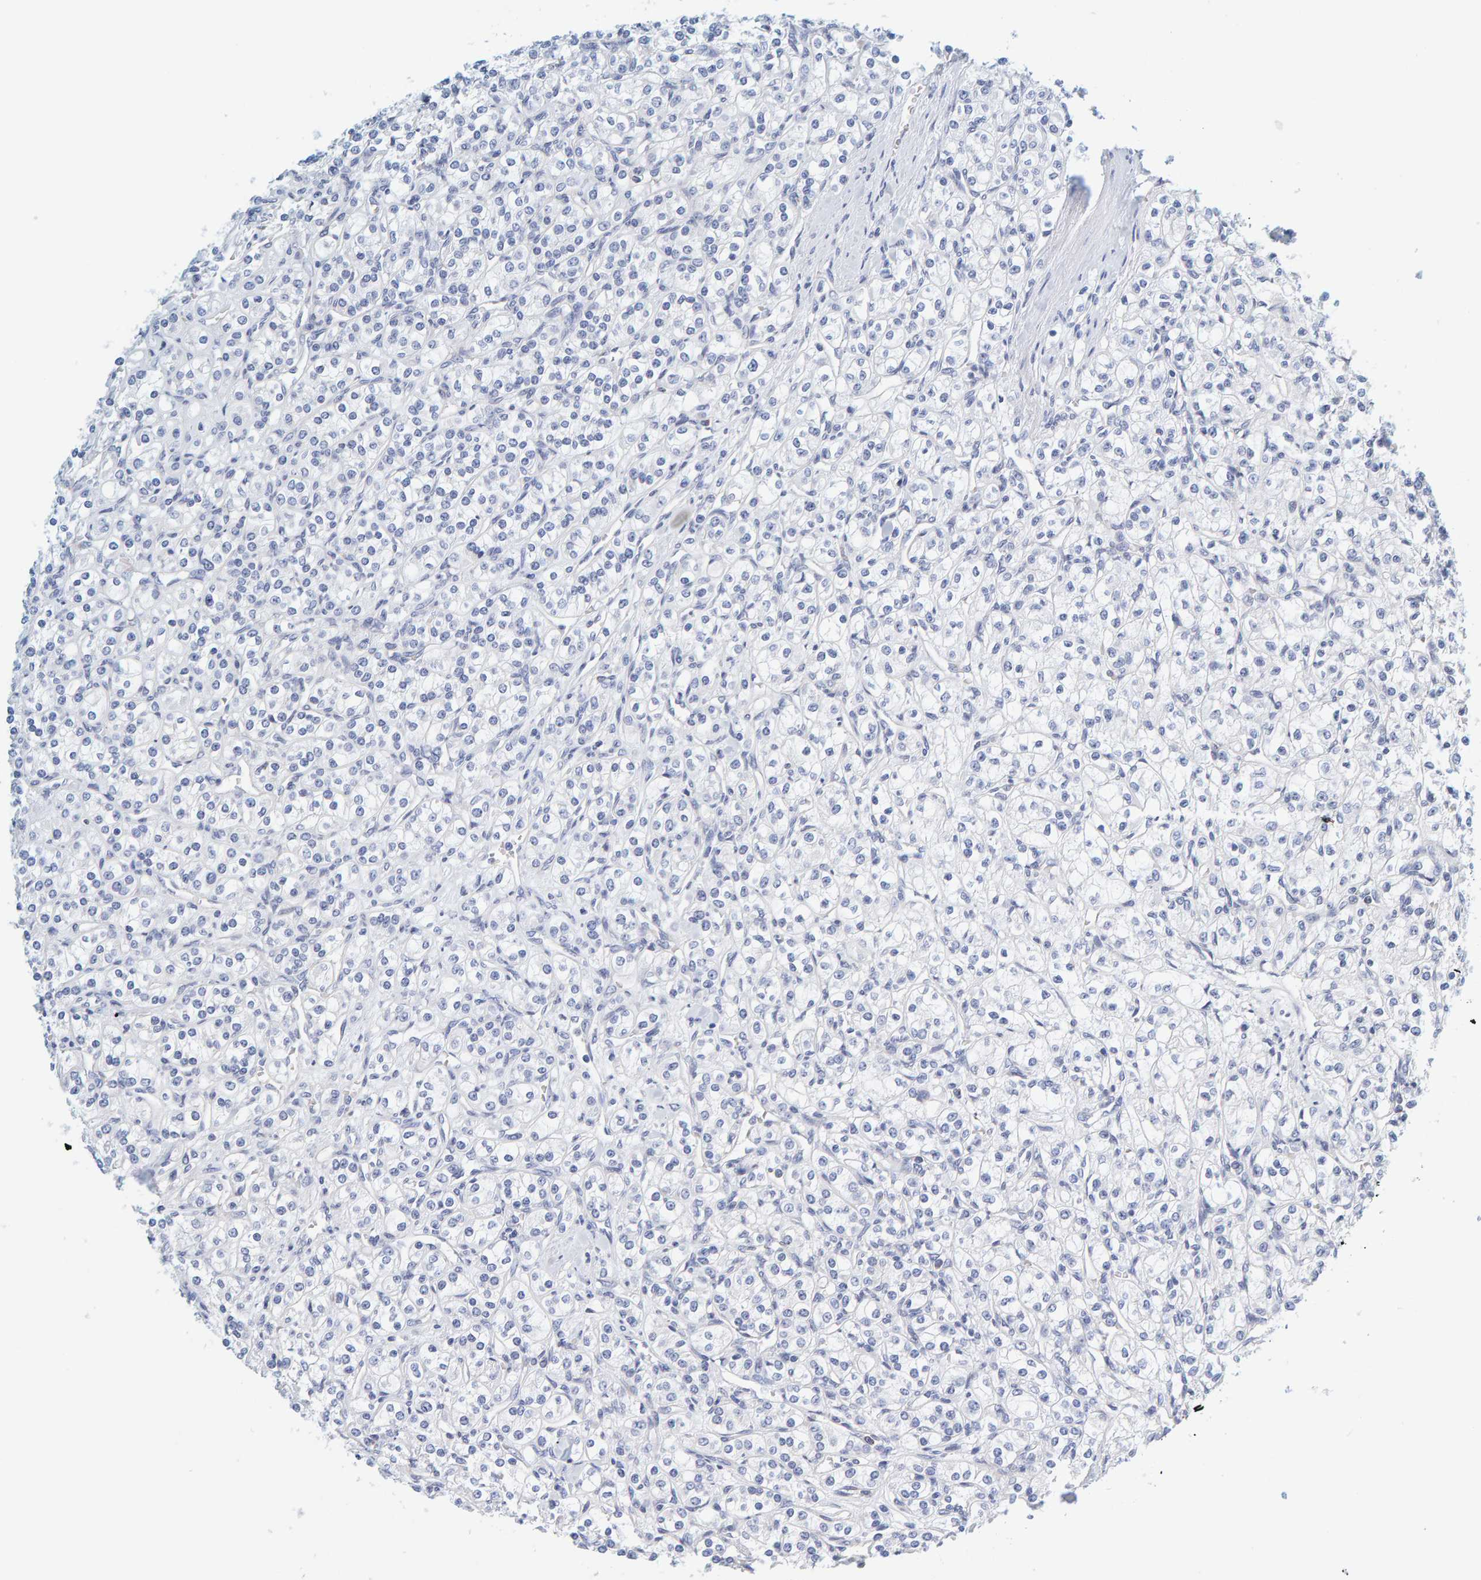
{"staining": {"intensity": "negative", "quantity": "none", "location": "none"}, "tissue": "renal cancer", "cell_type": "Tumor cells", "image_type": "cancer", "snomed": [{"axis": "morphology", "description": "Adenocarcinoma, NOS"}, {"axis": "topography", "description": "Kidney"}], "caption": "Immunohistochemical staining of human adenocarcinoma (renal) exhibits no significant positivity in tumor cells.", "gene": "MOG", "patient": {"sex": "male", "age": 77}}